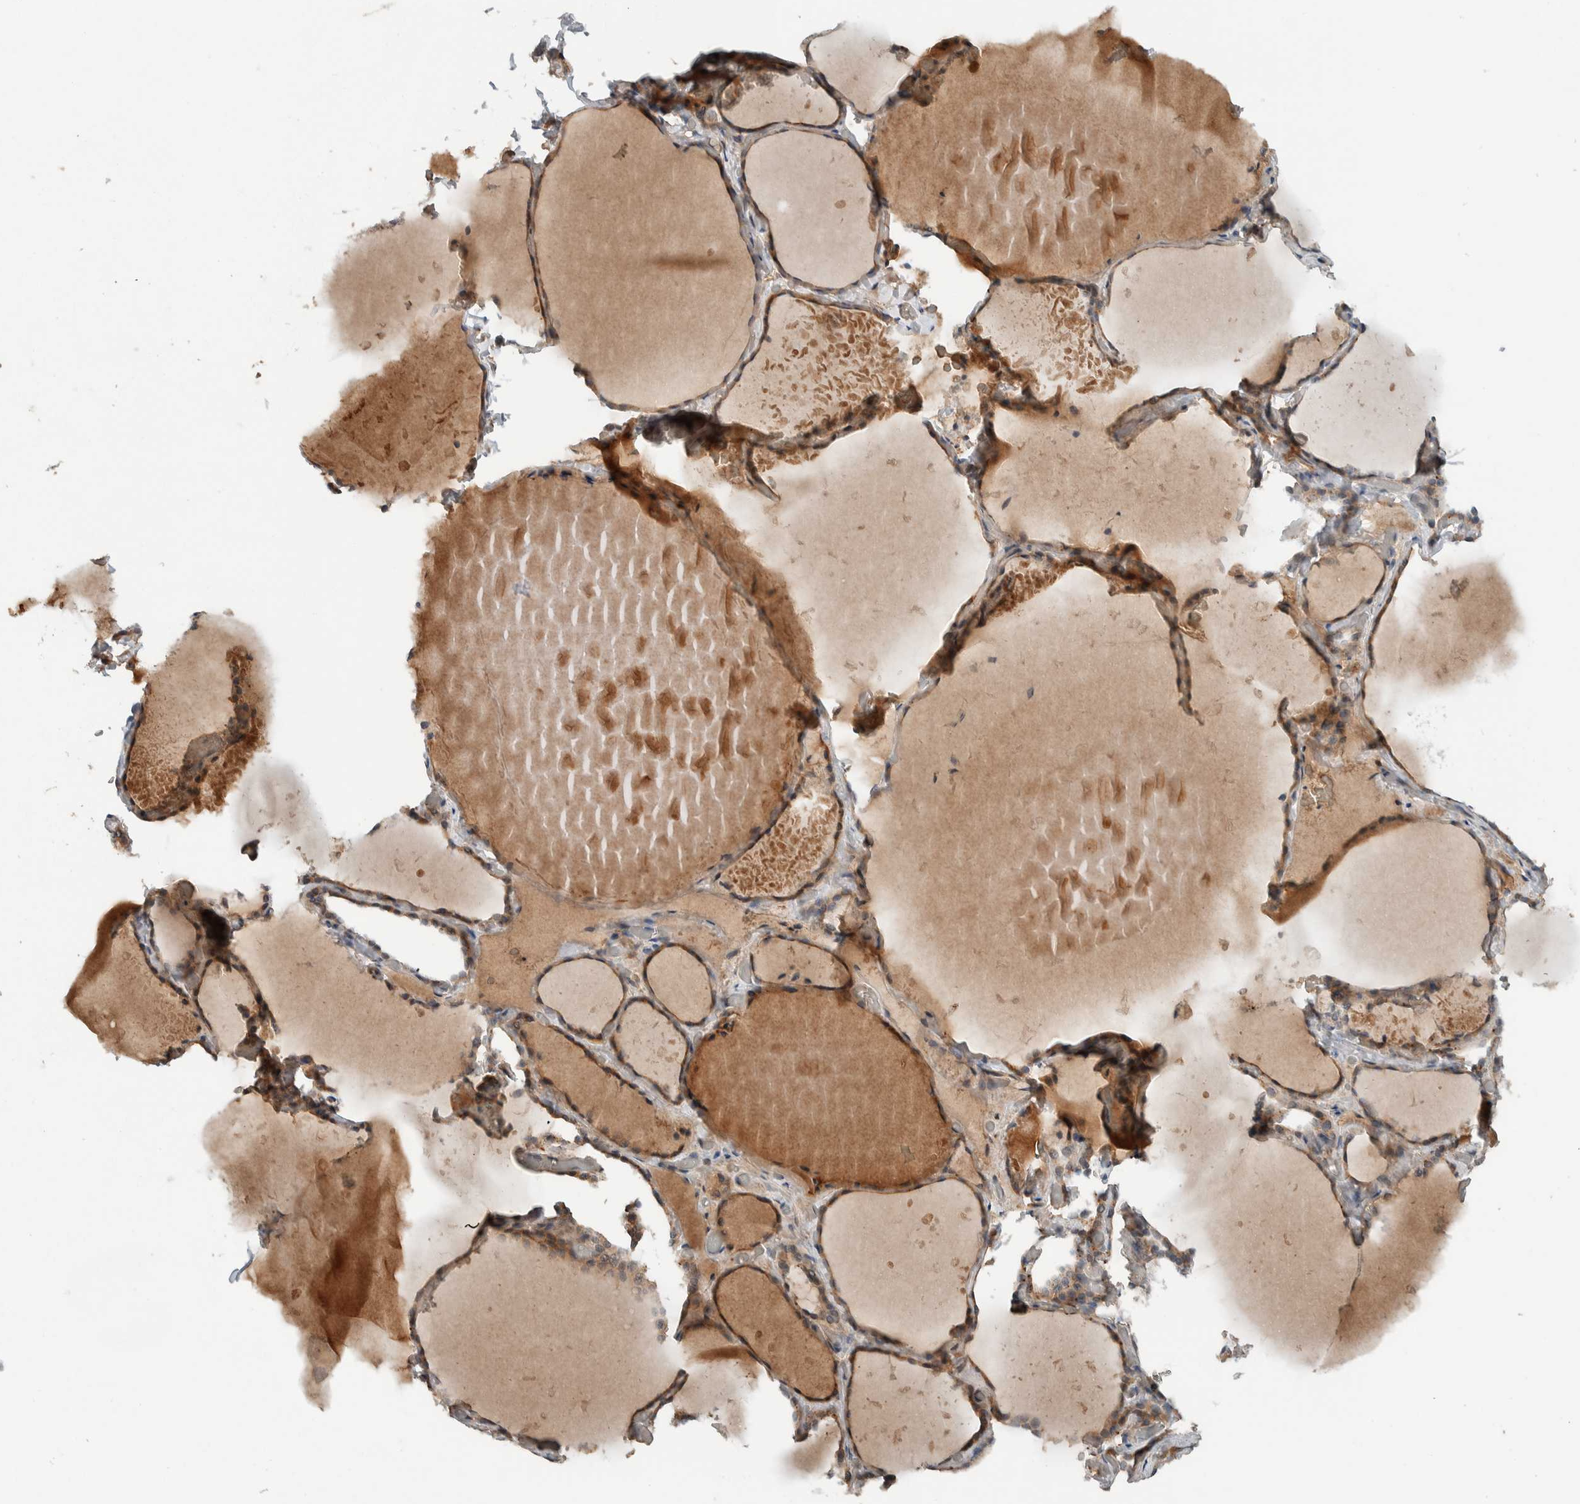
{"staining": {"intensity": "weak", "quantity": ">75%", "location": "cytoplasmic/membranous"}, "tissue": "thyroid gland", "cell_type": "Glandular cells", "image_type": "normal", "snomed": [{"axis": "morphology", "description": "Normal tissue, NOS"}, {"axis": "topography", "description": "Thyroid gland"}], "caption": "Protein expression analysis of unremarkable human thyroid gland reveals weak cytoplasmic/membranous positivity in about >75% of glandular cells.", "gene": "ARMC7", "patient": {"sex": "female", "age": 22}}